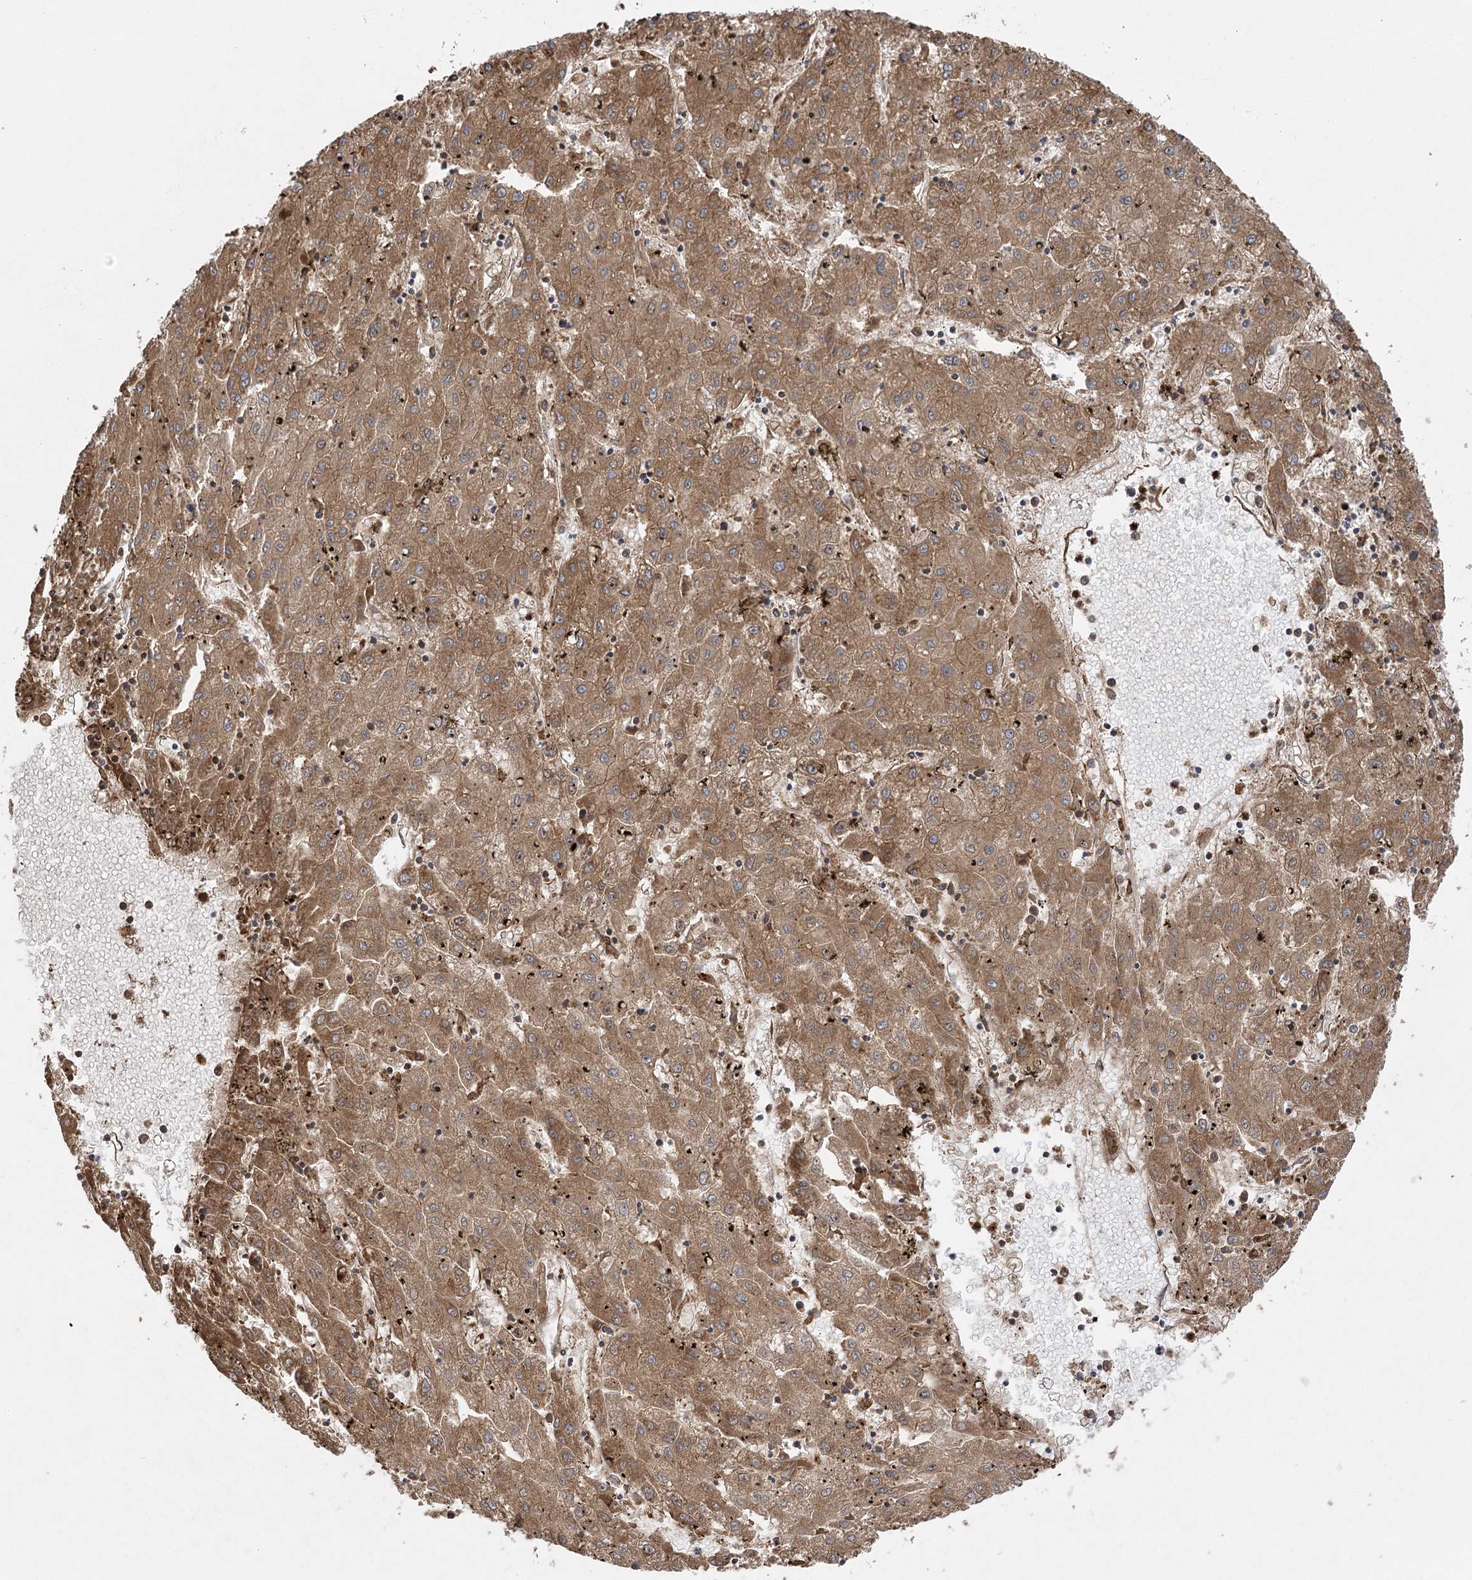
{"staining": {"intensity": "moderate", "quantity": ">75%", "location": "cytoplasmic/membranous"}, "tissue": "liver cancer", "cell_type": "Tumor cells", "image_type": "cancer", "snomed": [{"axis": "morphology", "description": "Carcinoma, Hepatocellular, NOS"}, {"axis": "topography", "description": "Liver"}], "caption": "A histopathology image of human liver cancer (hepatocellular carcinoma) stained for a protein exhibits moderate cytoplasmic/membranous brown staining in tumor cells.", "gene": "ACAP2", "patient": {"sex": "male", "age": 72}}